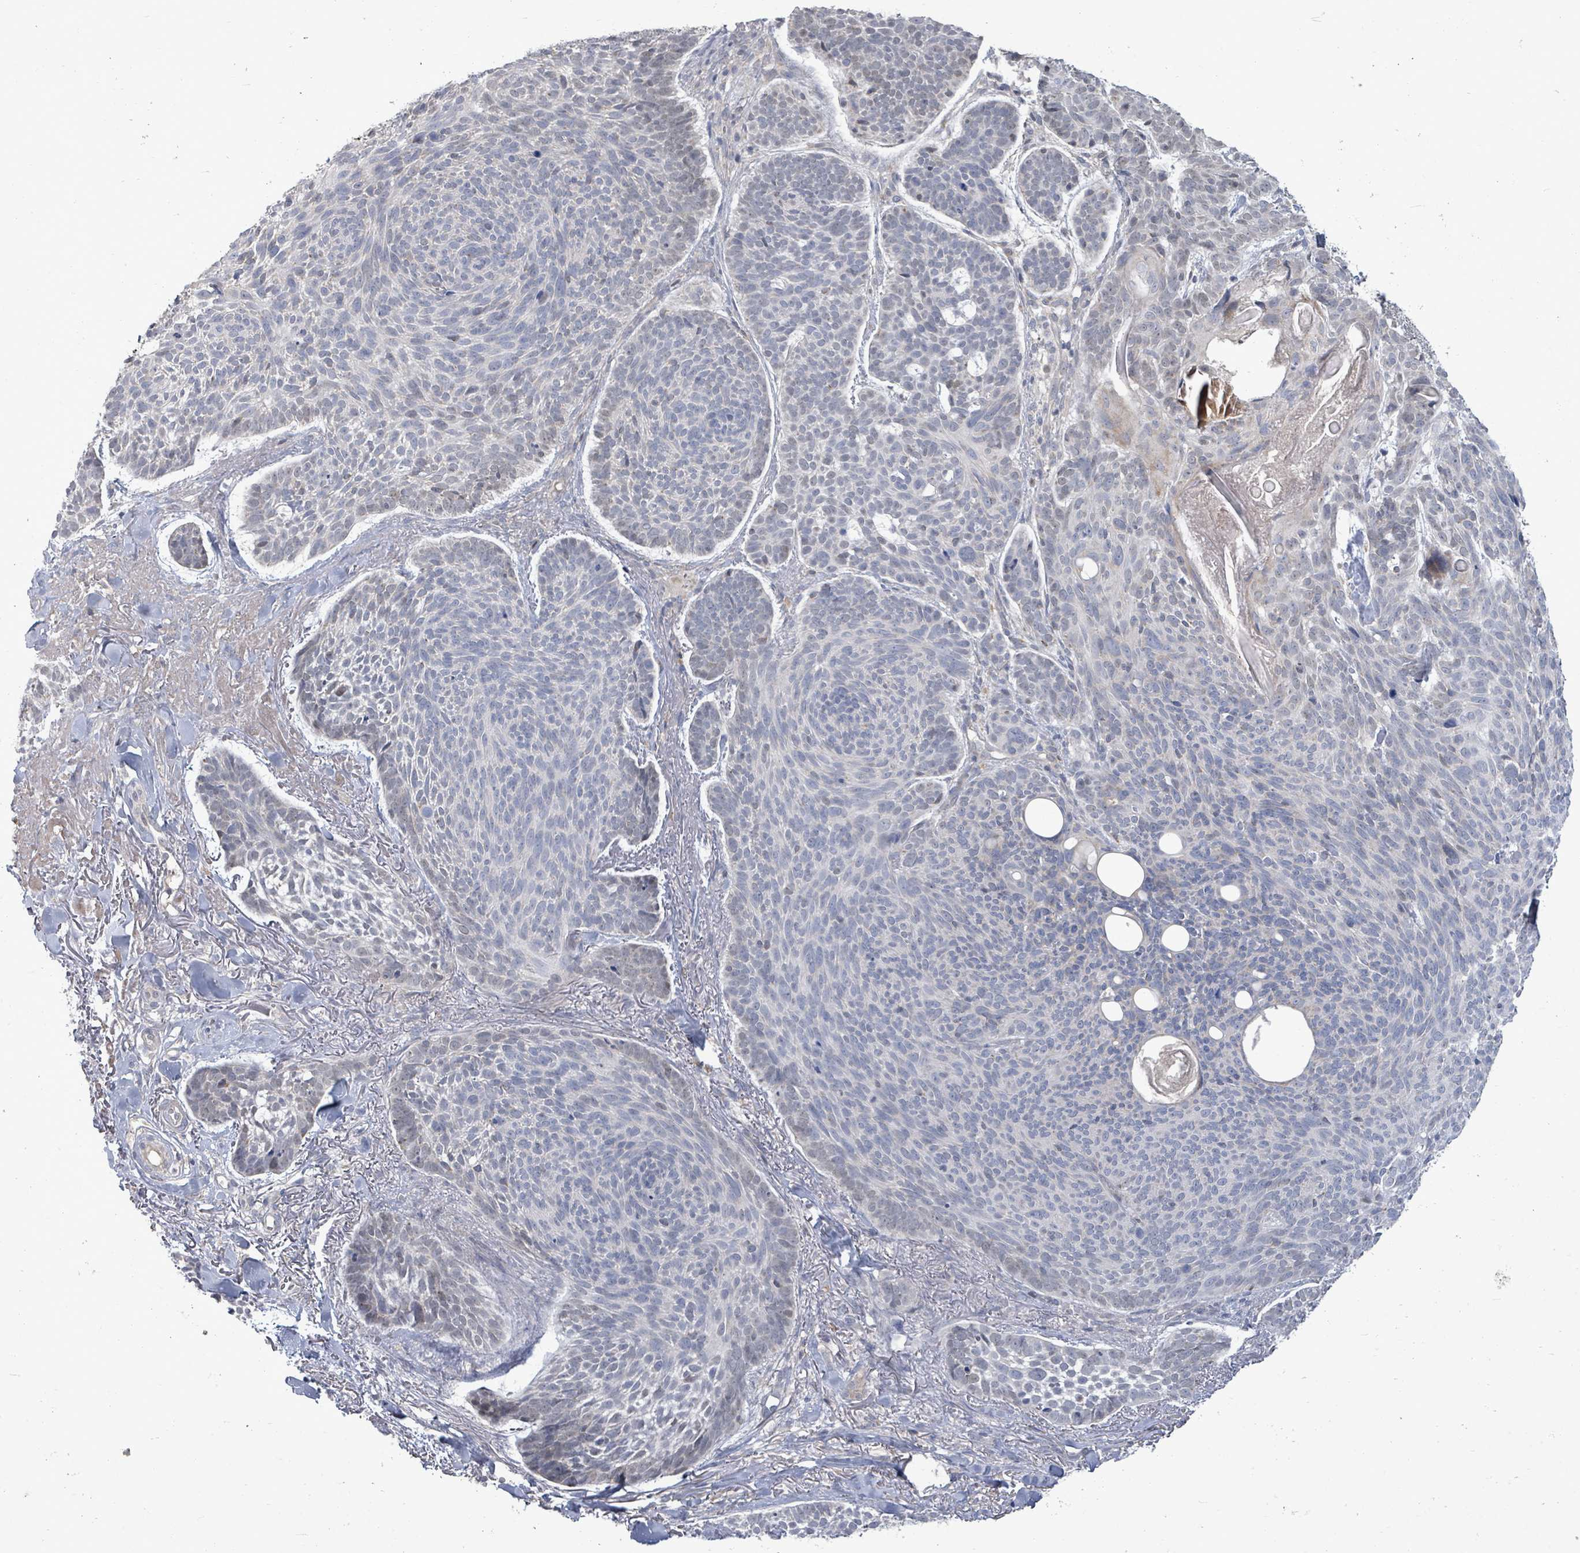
{"staining": {"intensity": "negative", "quantity": "none", "location": "none"}, "tissue": "skin cancer", "cell_type": "Tumor cells", "image_type": "cancer", "snomed": [{"axis": "morphology", "description": "Basal cell carcinoma"}, {"axis": "topography", "description": "Skin"}], "caption": "The immunohistochemistry micrograph has no significant expression in tumor cells of skin basal cell carcinoma tissue.", "gene": "ZFPM1", "patient": {"sex": "male", "age": 70}}